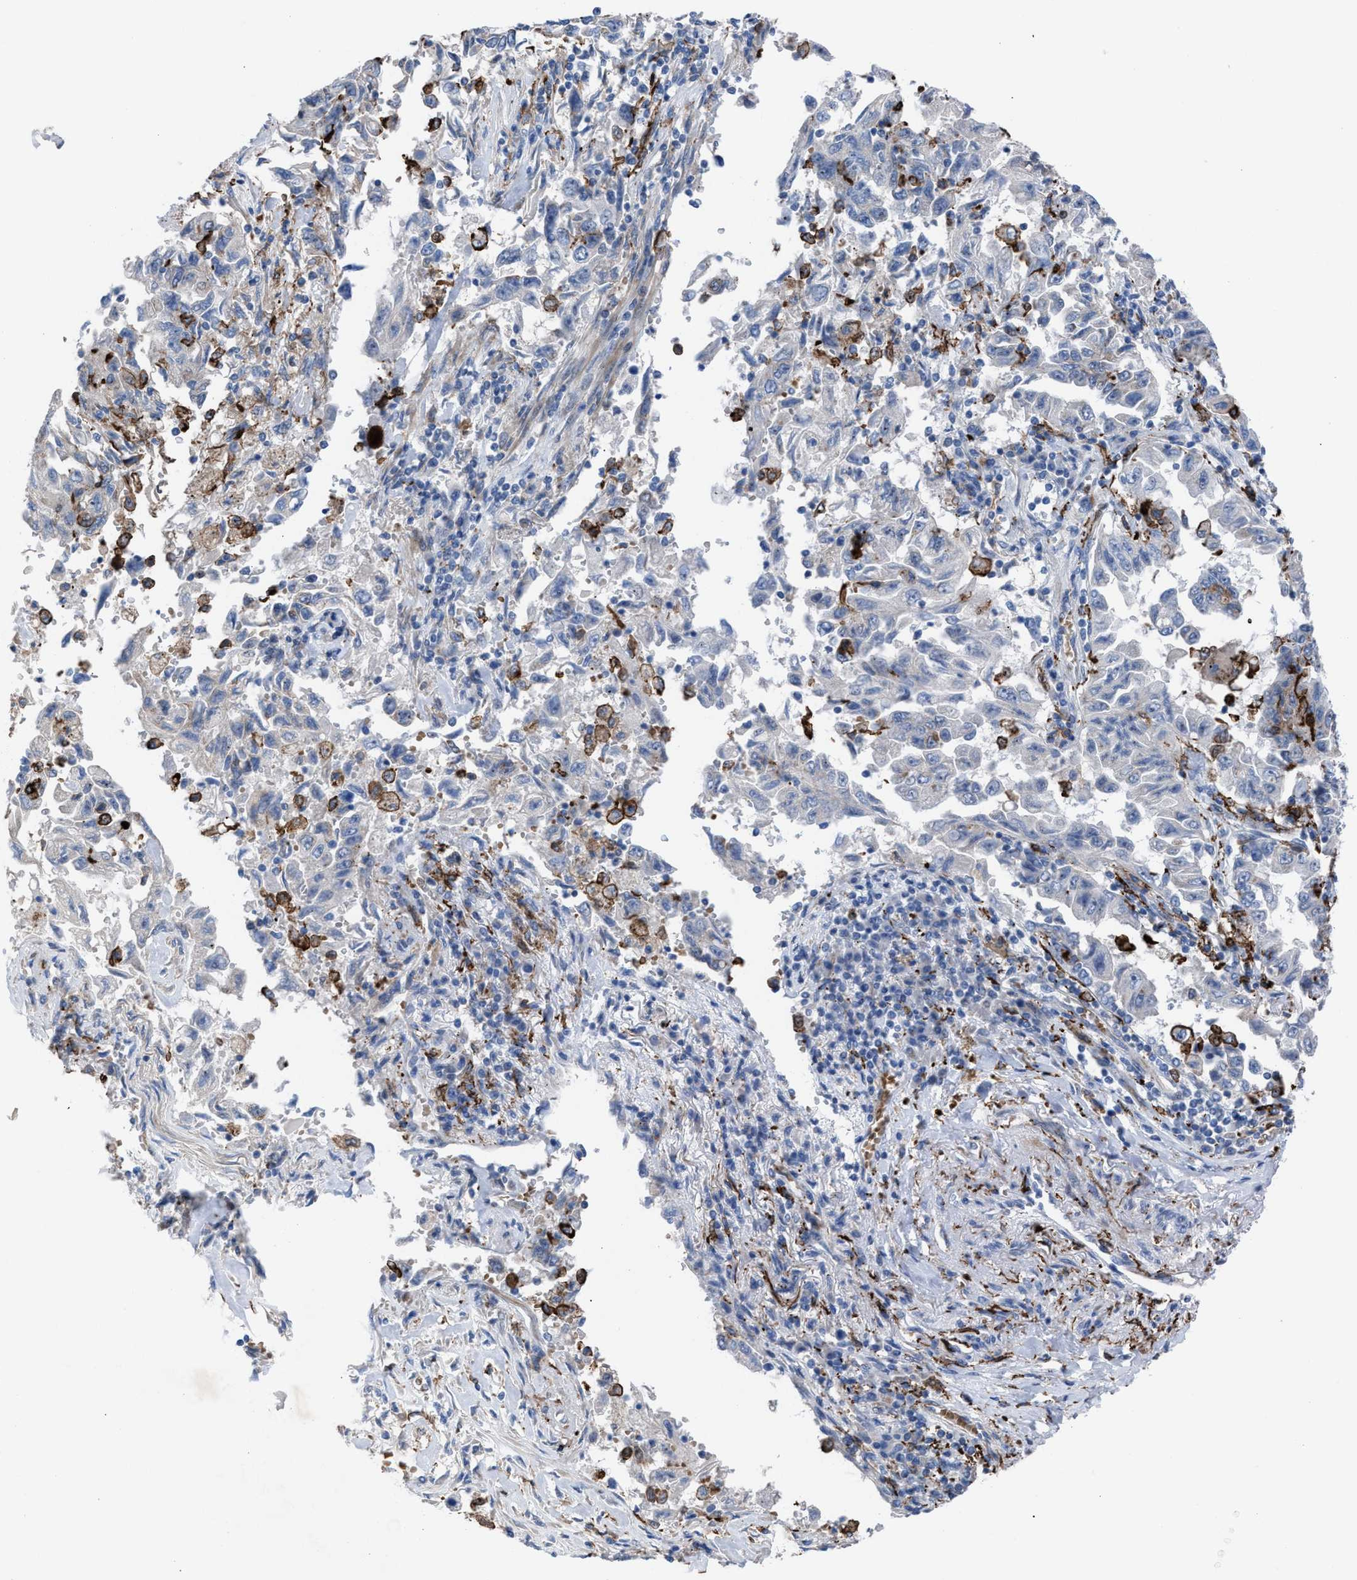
{"staining": {"intensity": "negative", "quantity": "none", "location": "none"}, "tissue": "lung cancer", "cell_type": "Tumor cells", "image_type": "cancer", "snomed": [{"axis": "morphology", "description": "Adenocarcinoma, NOS"}, {"axis": "topography", "description": "Lung"}], "caption": "This is an immunohistochemistry photomicrograph of human lung adenocarcinoma. There is no expression in tumor cells.", "gene": "SLC47A1", "patient": {"sex": "female", "age": 51}}